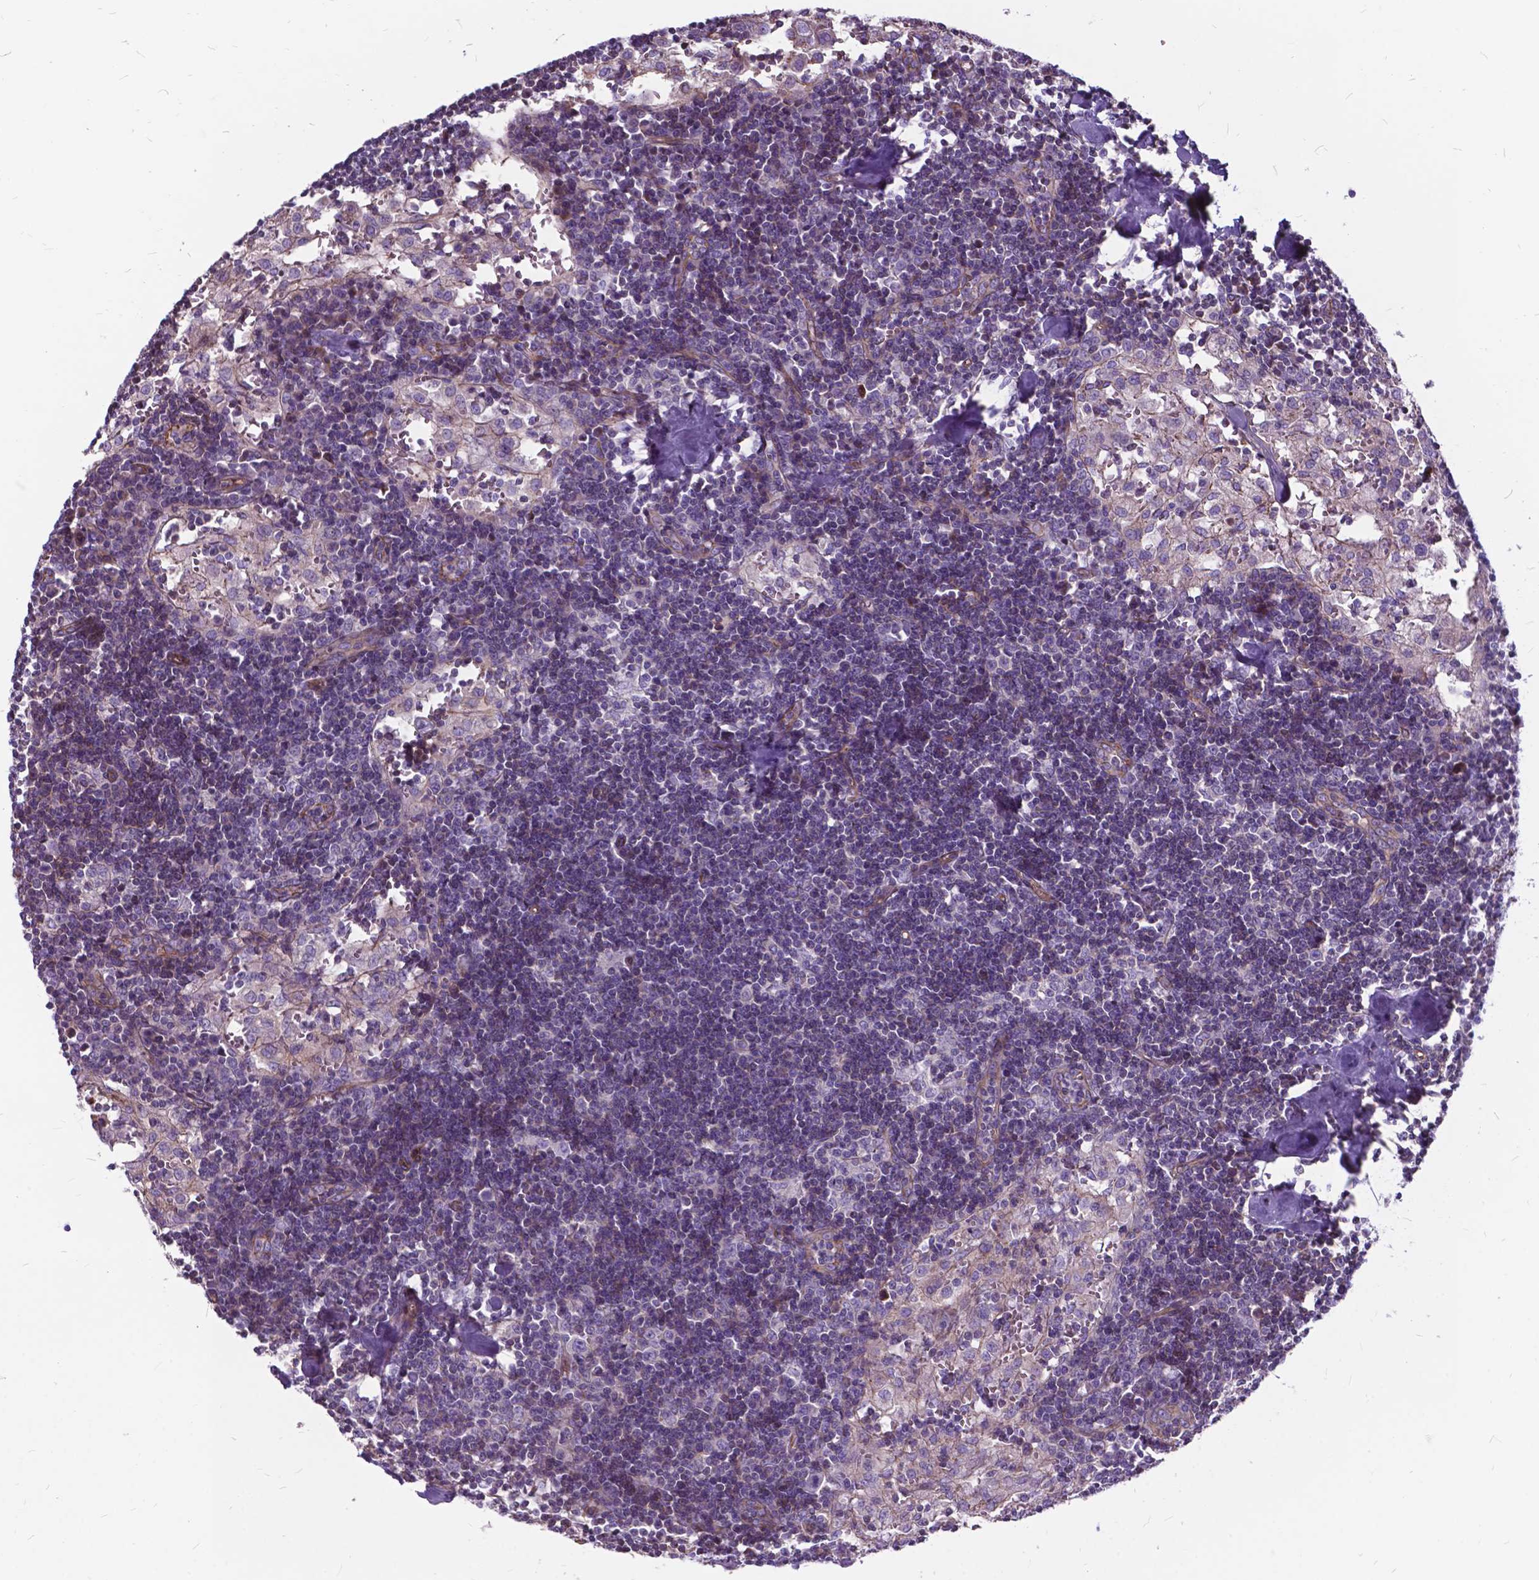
{"staining": {"intensity": "weak", "quantity": "<25%", "location": "cytoplasmic/membranous"}, "tissue": "lymph node", "cell_type": "Germinal center cells", "image_type": "normal", "snomed": [{"axis": "morphology", "description": "Normal tissue, NOS"}, {"axis": "topography", "description": "Lymph node"}], "caption": "Germinal center cells show no significant protein staining in benign lymph node. The staining was performed using DAB to visualize the protein expression in brown, while the nuclei were stained in blue with hematoxylin (Magnification: 20x).", "gene": "FLT4", "patient": {"sex": "male", "age": 55}}